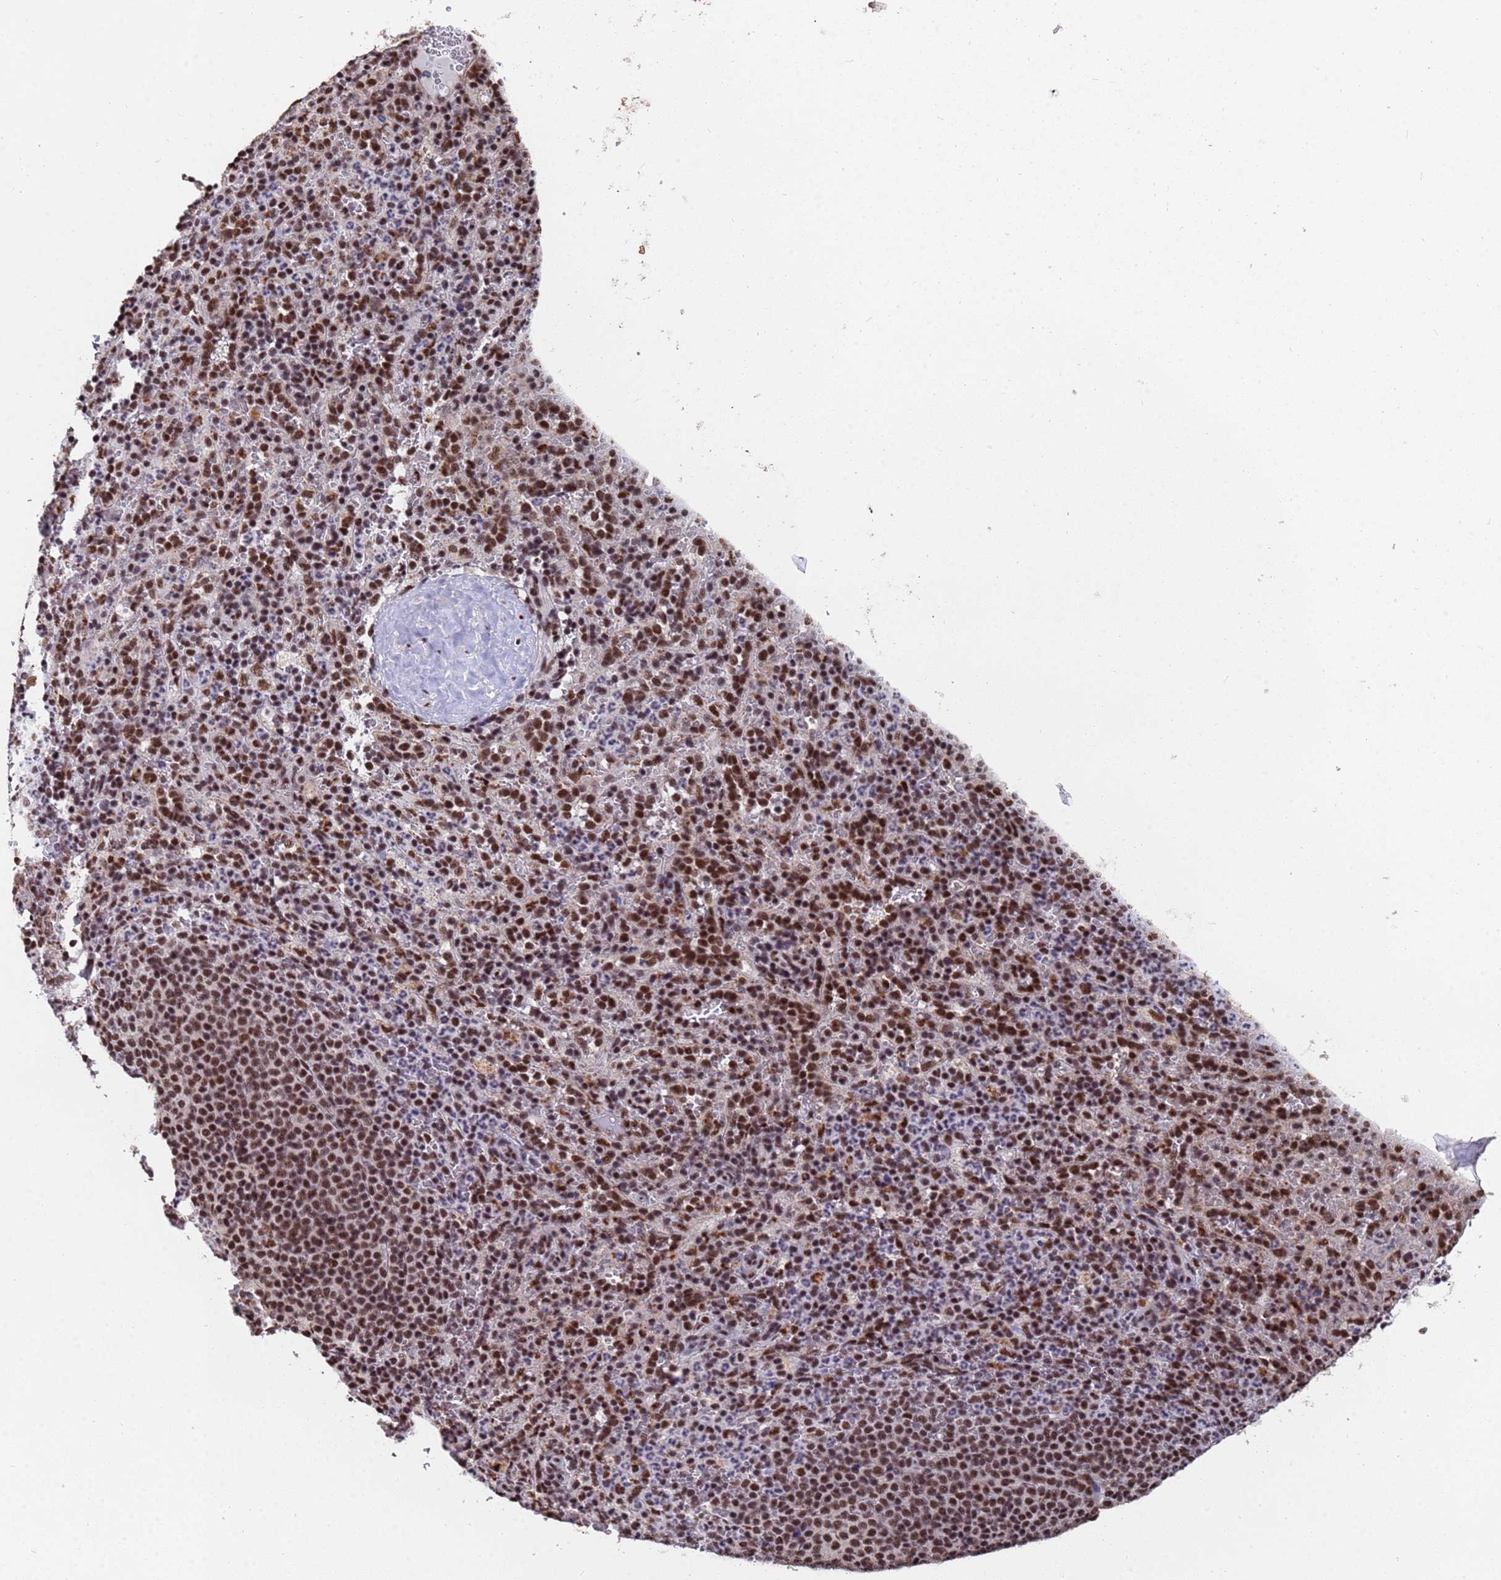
{"staining": {"intensity": "moderate", "quantity": "25%-75%", "location": "nuclear"}, "tissue": "spleen", "cell_type": "Cells in red pulp", "image_type": "normal", "snomed": [{"axis": "morphology", "description": "Normal tissue, NOS"}, {"axis": "topography", "description": "Spleen"}], "caption": "IHC photomicrograph of benign spleen: human spleen stained using IHC shows medium levels of moderate protein expression localized specifically in the nuclear of cells in red pulp, appearing as a nuclear brown color.", "gene": "SF3B2", "patient": {"sex": "female", "age": 21}}